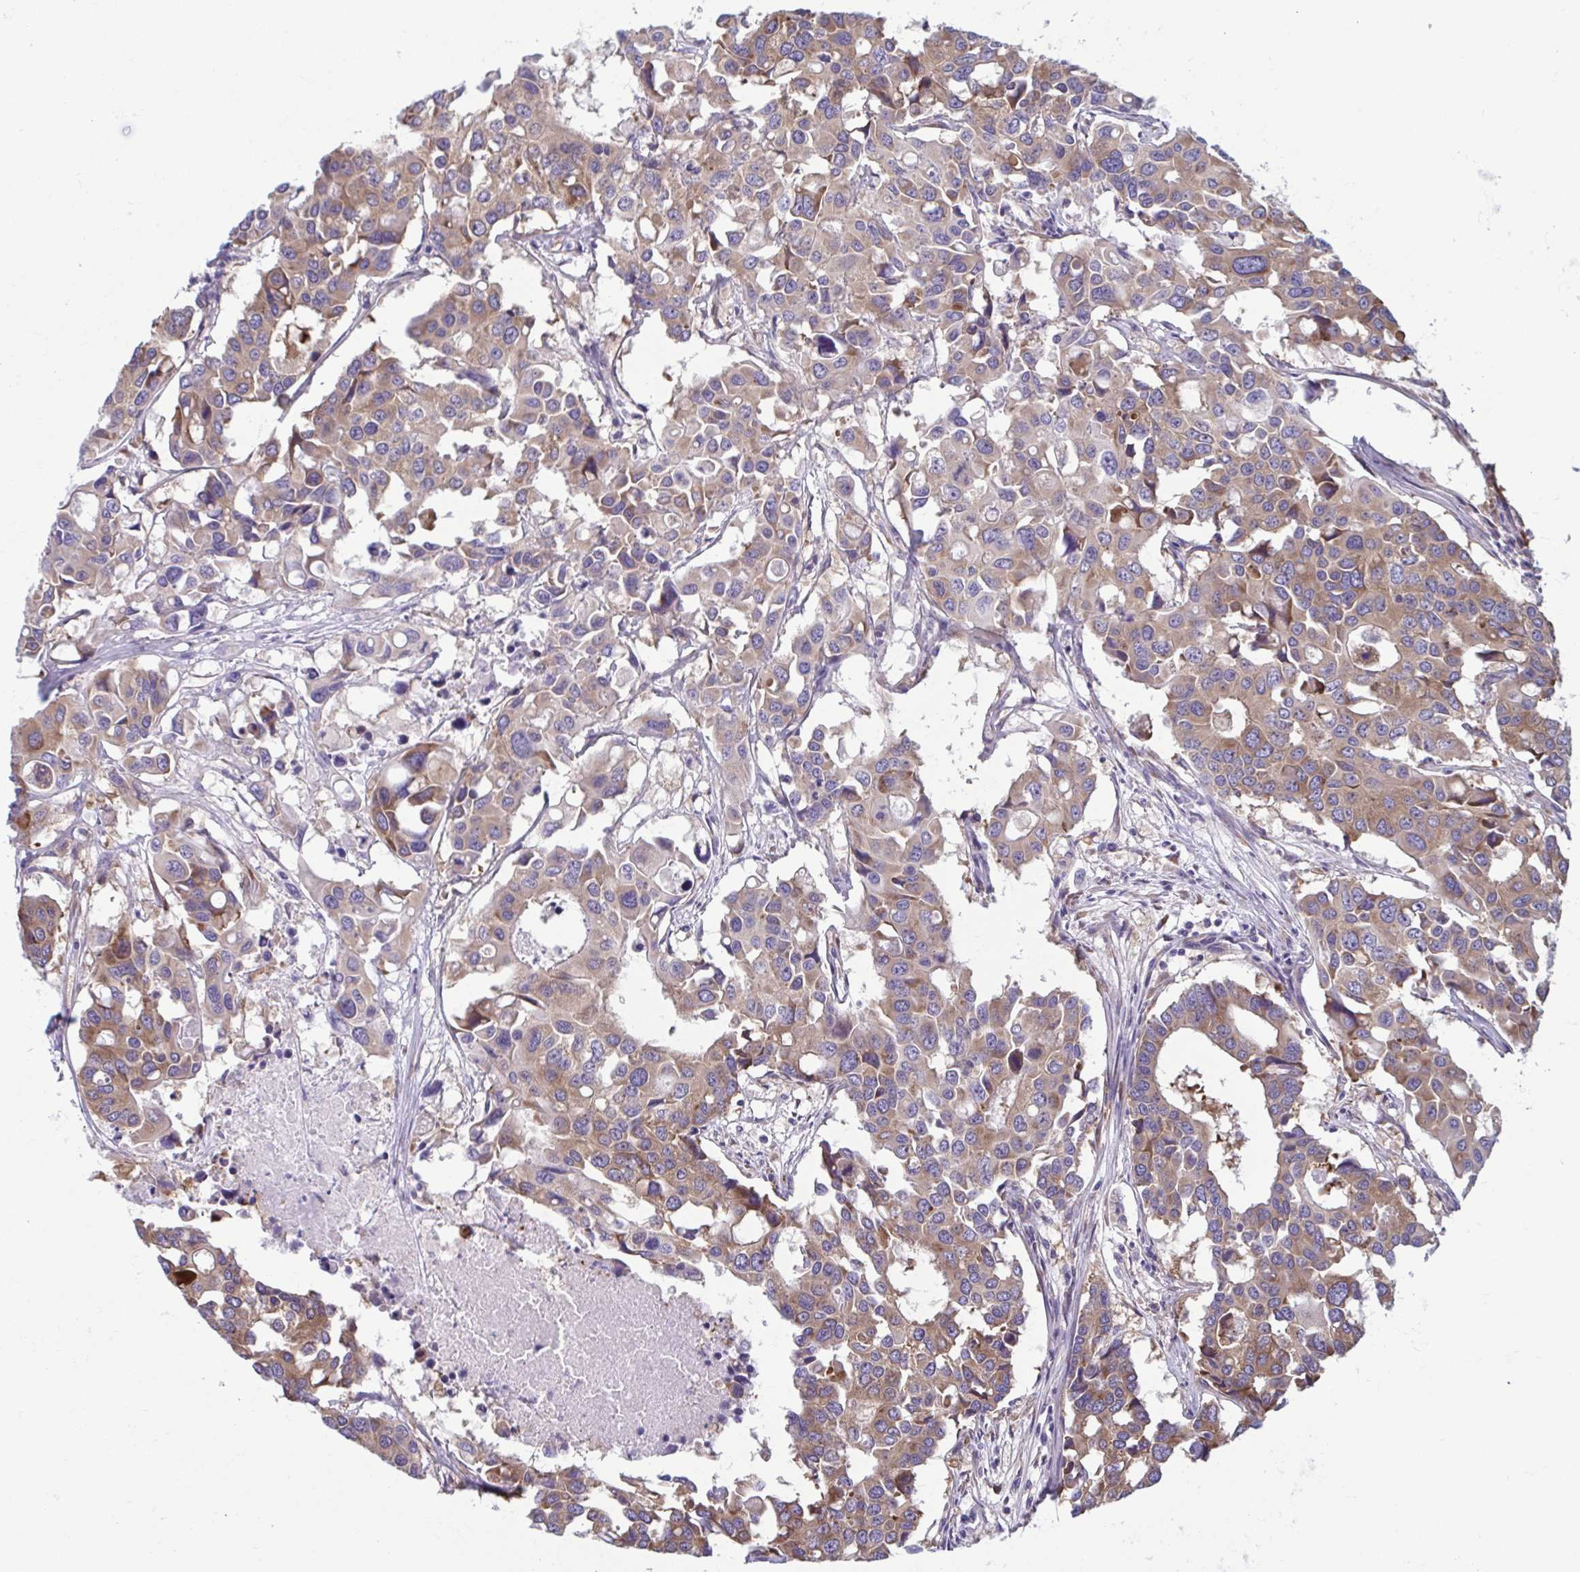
{"staining": {"intensity": "moderate", "quantity": ">75%", "location": "cytoplasmic/membranous"}, "tissue": "colorectal cancer", "cell_type": "Tumor cells", "image_type": "cancer", "snomed": [{"axis": "morphology", "description": "Adenocarcinoma, NOS"}, {"axis": "topography", "description": "Colon"}], "caption": "Colorectal adenocarcinoma was stained to show a protein in brown. There is medium levels of moderate cytoplasmic/membranous staining in about >75% of tumor cells.", "gene": "RPS16", "patient": {"sex": "male", "age": 77}}